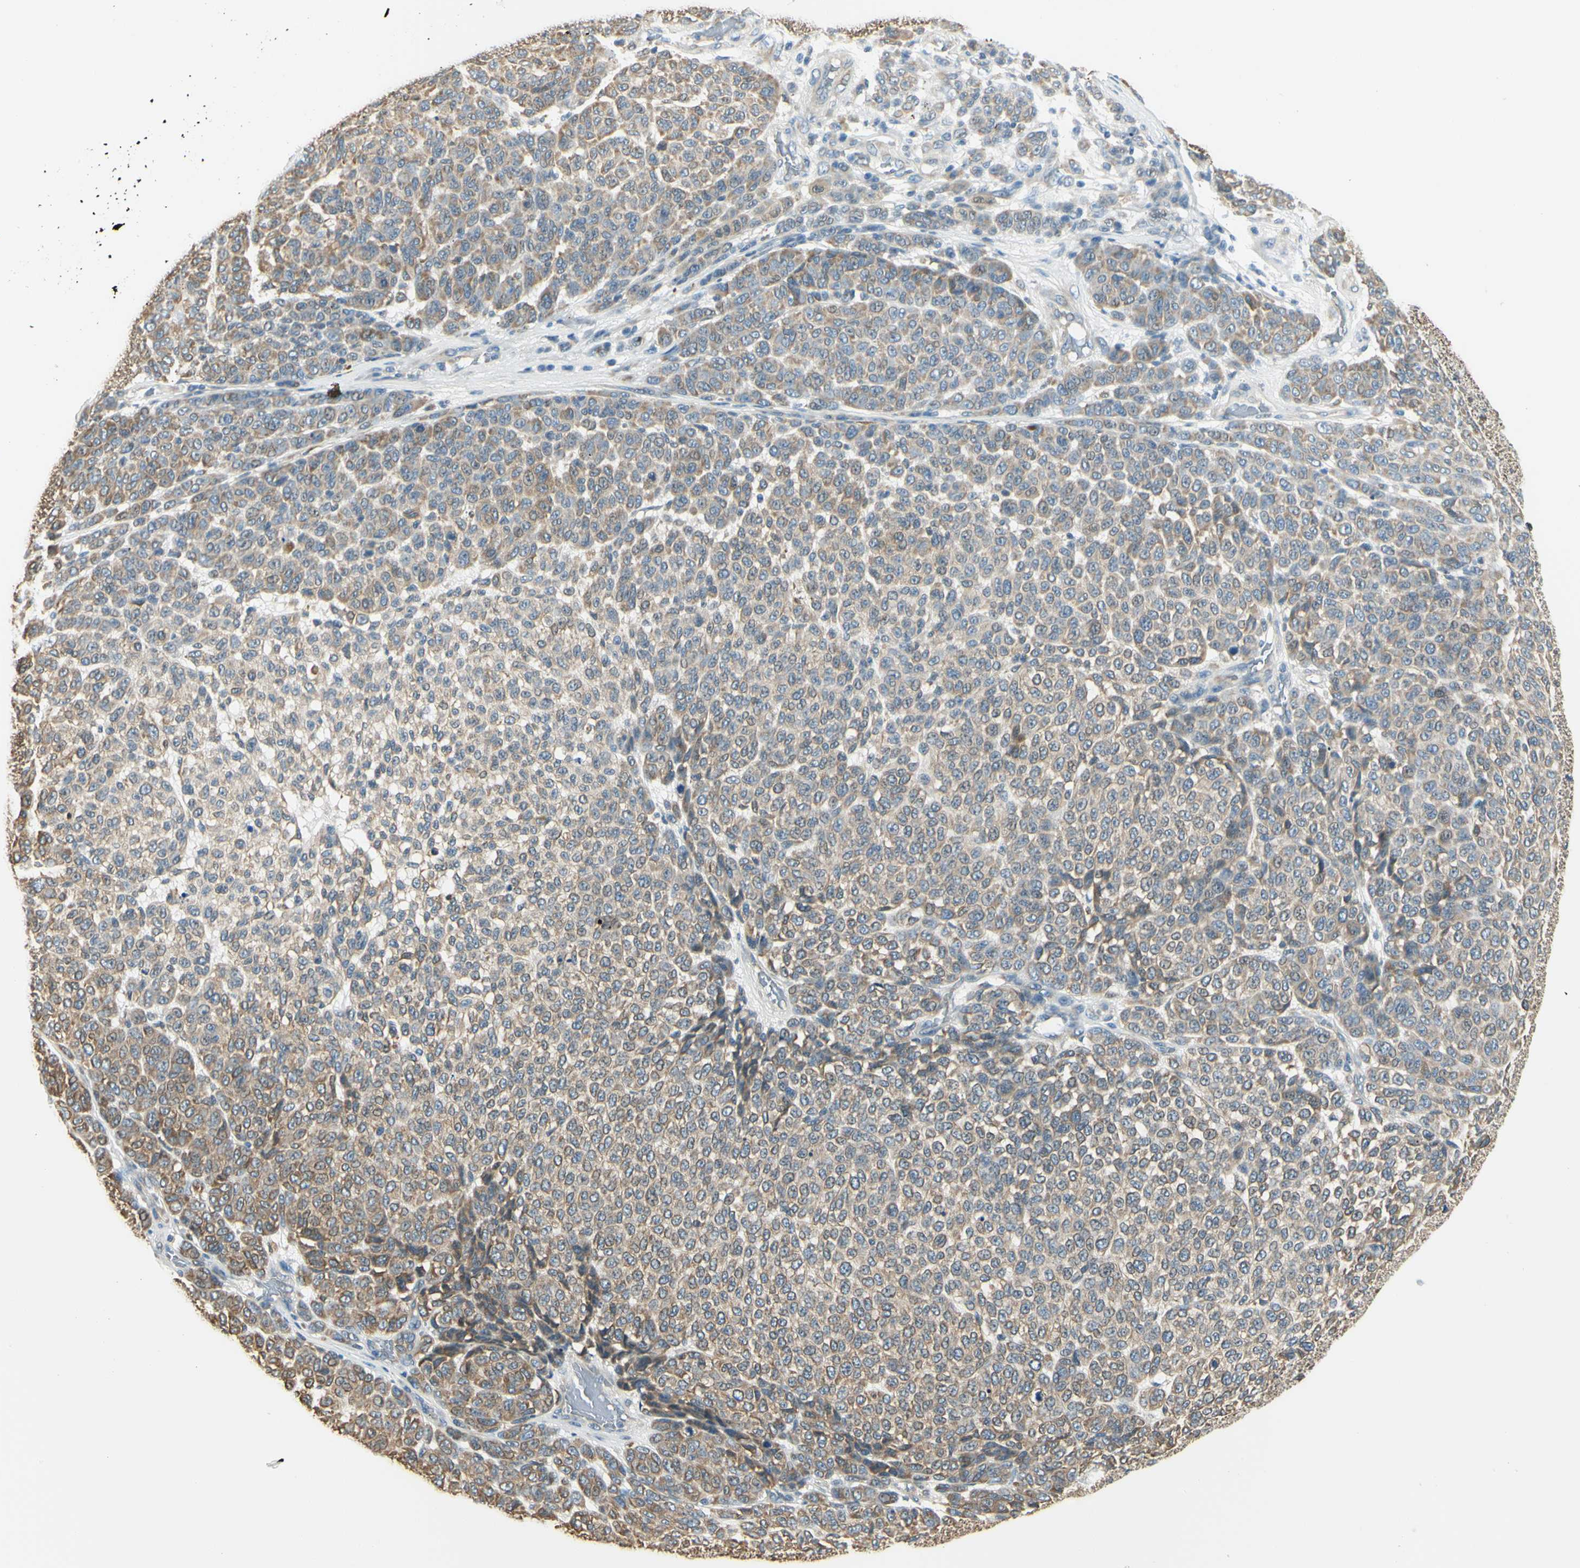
{"staining": {"intensity": "weak", "quantity": ">75%", "location": "cytoplasmic/membranous"}, "tissue": "melanoma", "cell_type": "Tumor cells", "image_type": "cancer", "snomed": [{"axis": "morphology", "description": "Malignant melanoma, NOS"}, {"axis": "topography", "description": "Skin"}], "caption": "DAB (3,3'-diaminobenzidine) immunohistochemical staining of malignant melanoma displays weak cytoplasmic/membranous protein positivity in about >75% of tumor cells.", "gene": "IGDCC4", "patient": {"sex": "male", "age": 59}}